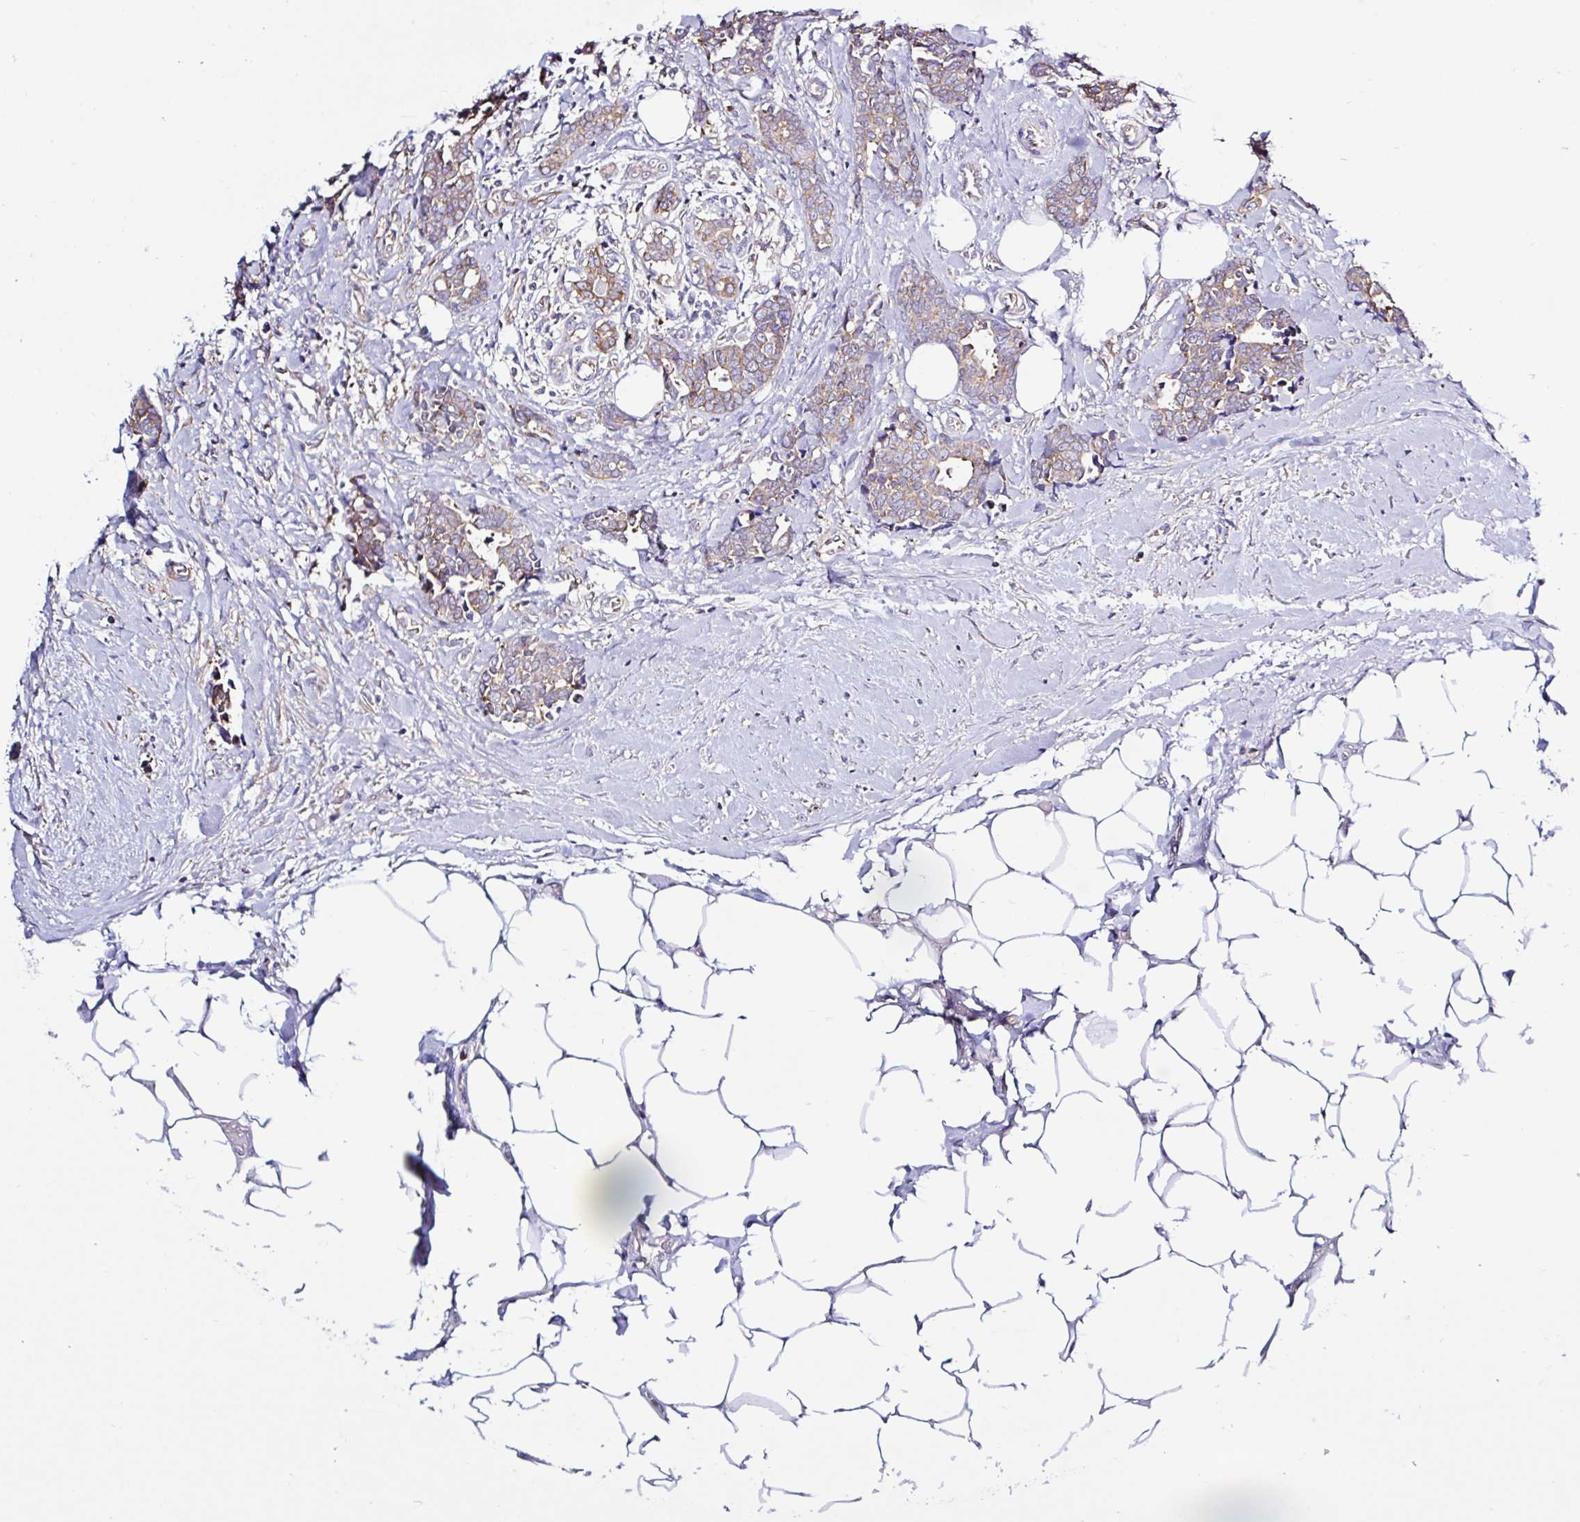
{"staining": {"intensity": "moderate", "quantity": "25%-75%", "location": "cytoplasmic/membranous"}, "tissue": "breast cancer", "cell_type": "Tumor cells", "image_type": "cancer", "snomed": [{"axis": "morphology", "description": "Duct carcinoma"}, {"axis": "topography", "description": "Breast"}], "caption": "Brown immunohistochemical staining in breast cancer displays moderate cytoplasmic/membranous positivity in about 25%-75% of tumor cells.", "gene": "LARS1", "patient": {"sex": "female", "age": 71}}